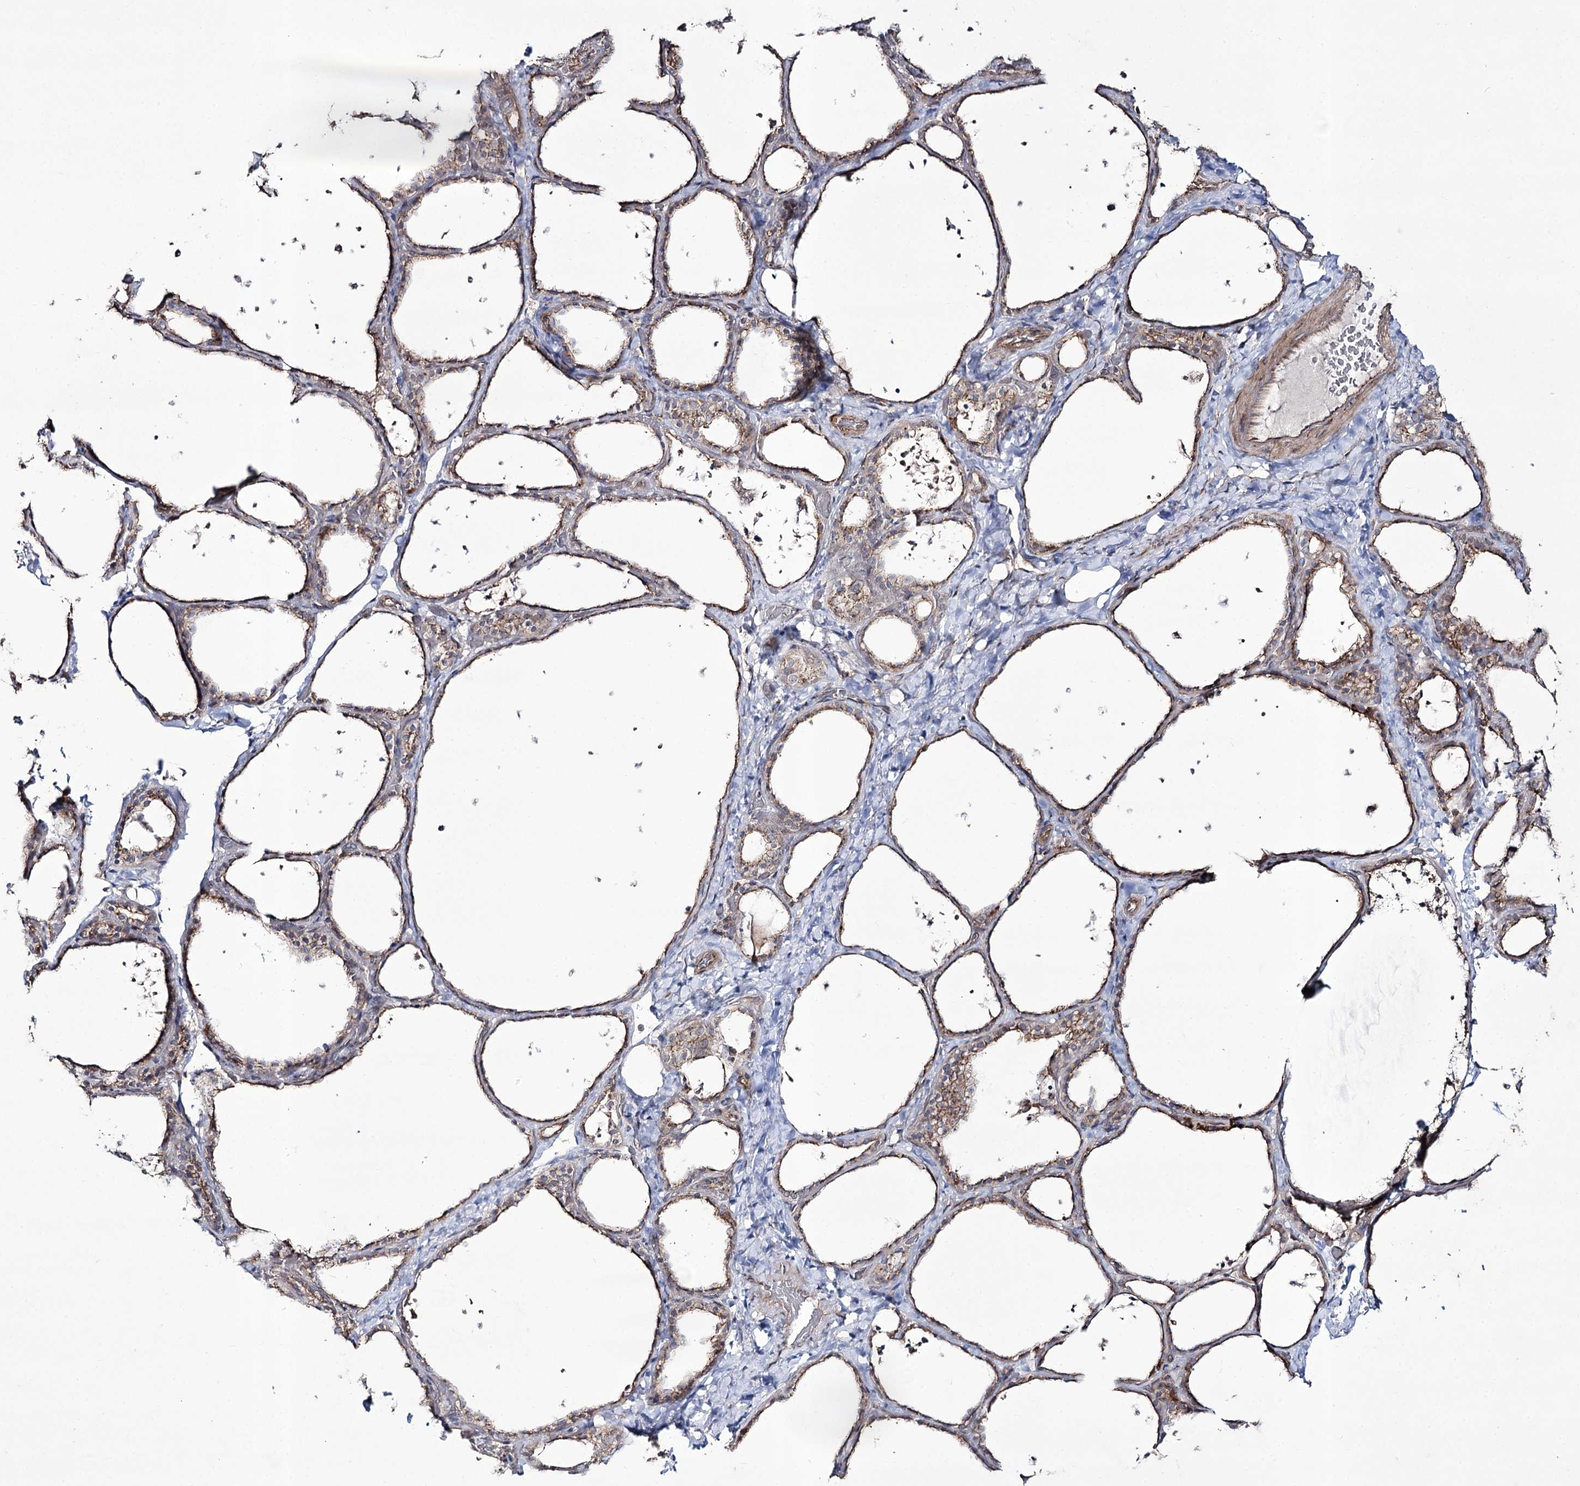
{"staining": {"intensity": "weak", "quantity": "25%-75%", "location": "cytoplasmic/membranous"}, "tissue": "thyroid gland", "cell_type": "Glandular cells", "image_type": "normal", "snomed": [{"axis": "morphology", "description": "Normal tissue, NOS"}, {"axis": "topography", "description": "Thyroid gland"}], "caption": "High-magnification brightfield microscopy of normal thyroid gland stained with DAB (brown) and counterstained with hematoxylin (blue). glandular cells exhibit weak cytoplasmic/membranous expression is identified in approximately25%-75% of cells. (brown staining indicates protein expression, while blue staining denotes nuclei).", "gene": "REXO2", "patient": {"sex": "female", "age": 44}}